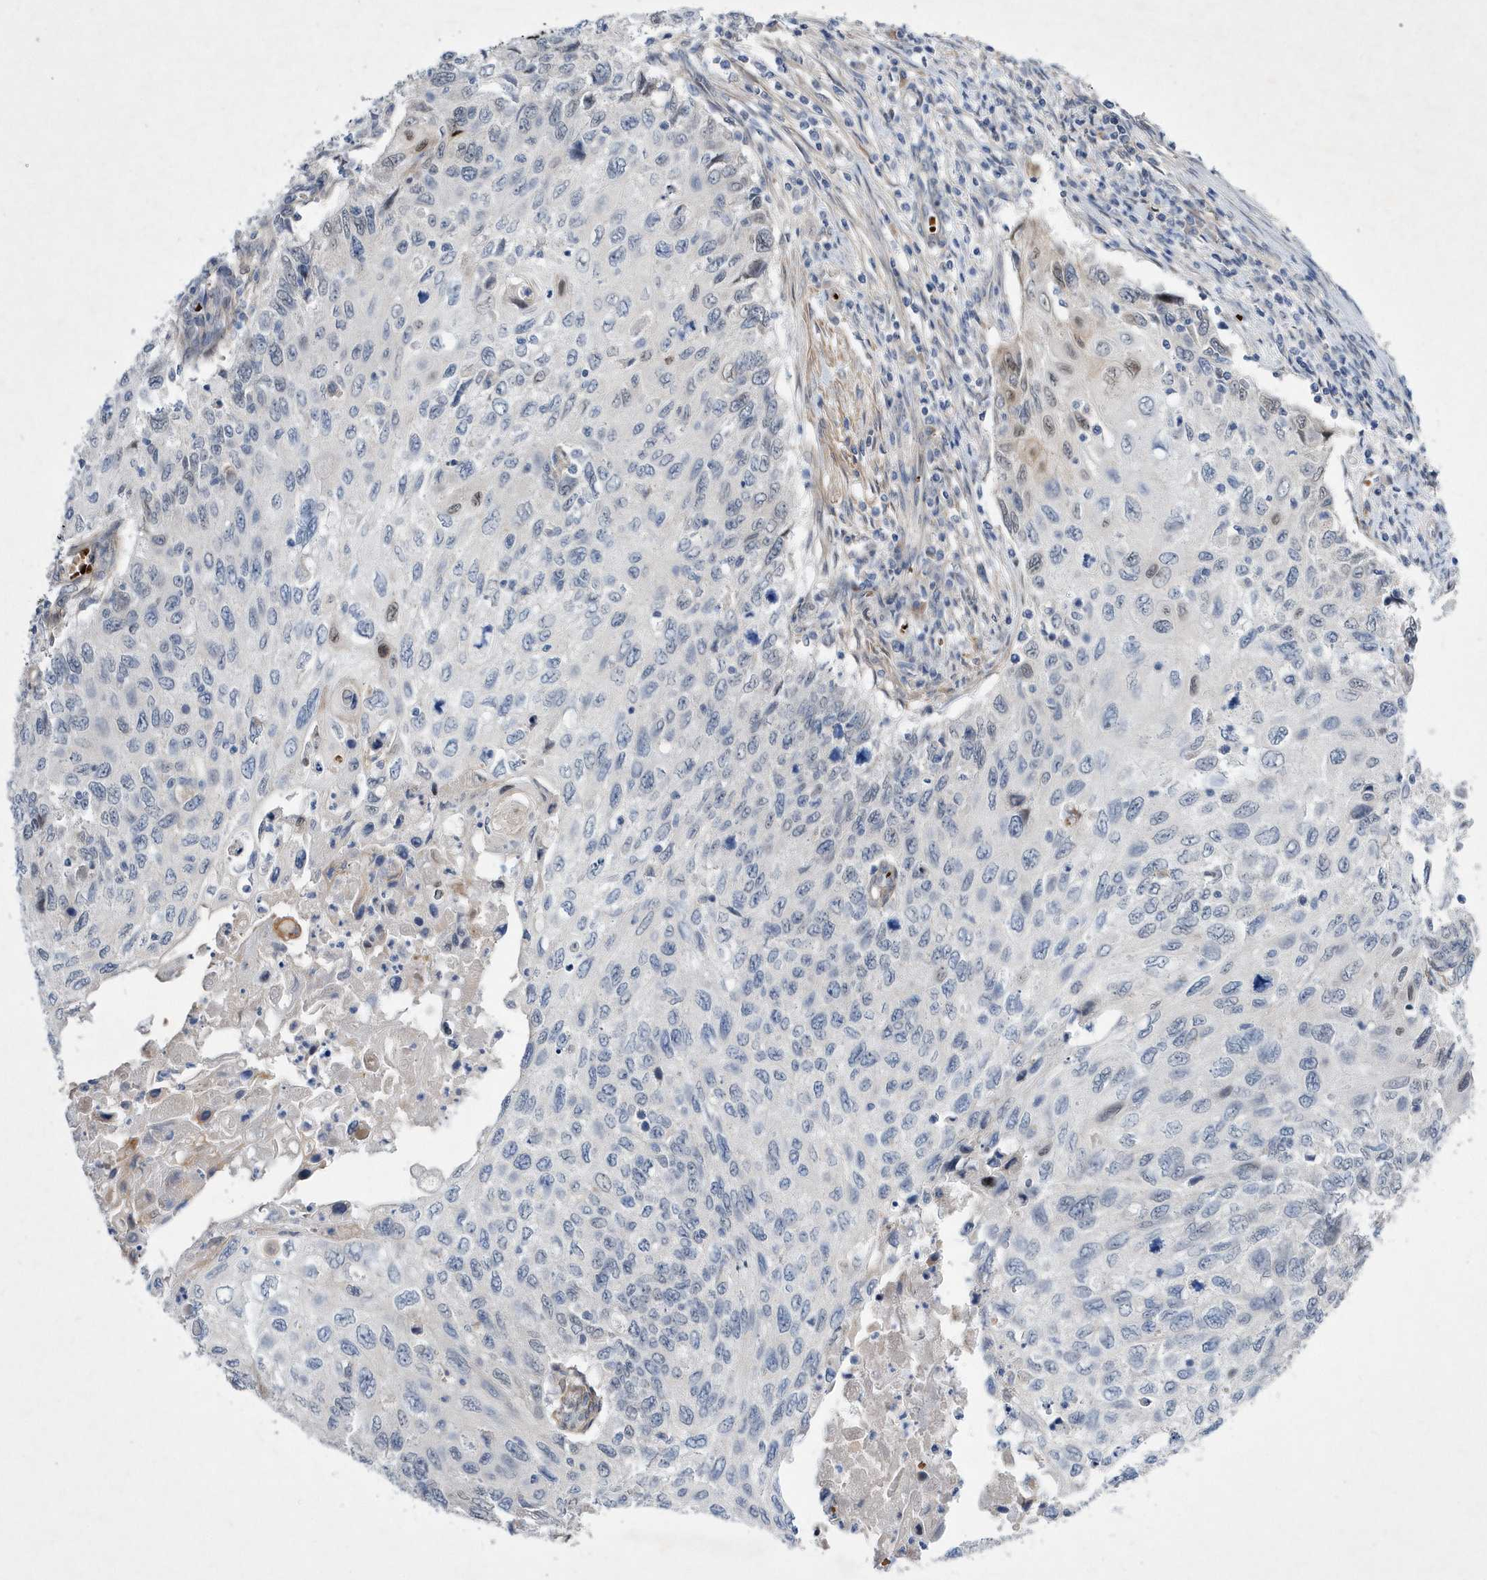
{"staining": {"intensity": "weak", "quantity": "<25%", "location": "nuclear"}, "tissue": "cervical cancer", "cell_type": "Tumor cells", "image_type": "cancer", "snomed": [{"axis": "morphology", "description": "Squamous cell carcinoma, NOS"}, {"axis": "topography", "description": "Cervix"}], "caption": "Image shows no protein expression in tumor cells of cervical cancer (squamous cell carcinoma) tissue.", "gene": "ZNF875", "patient": {"sex": "female", "age": 70}}